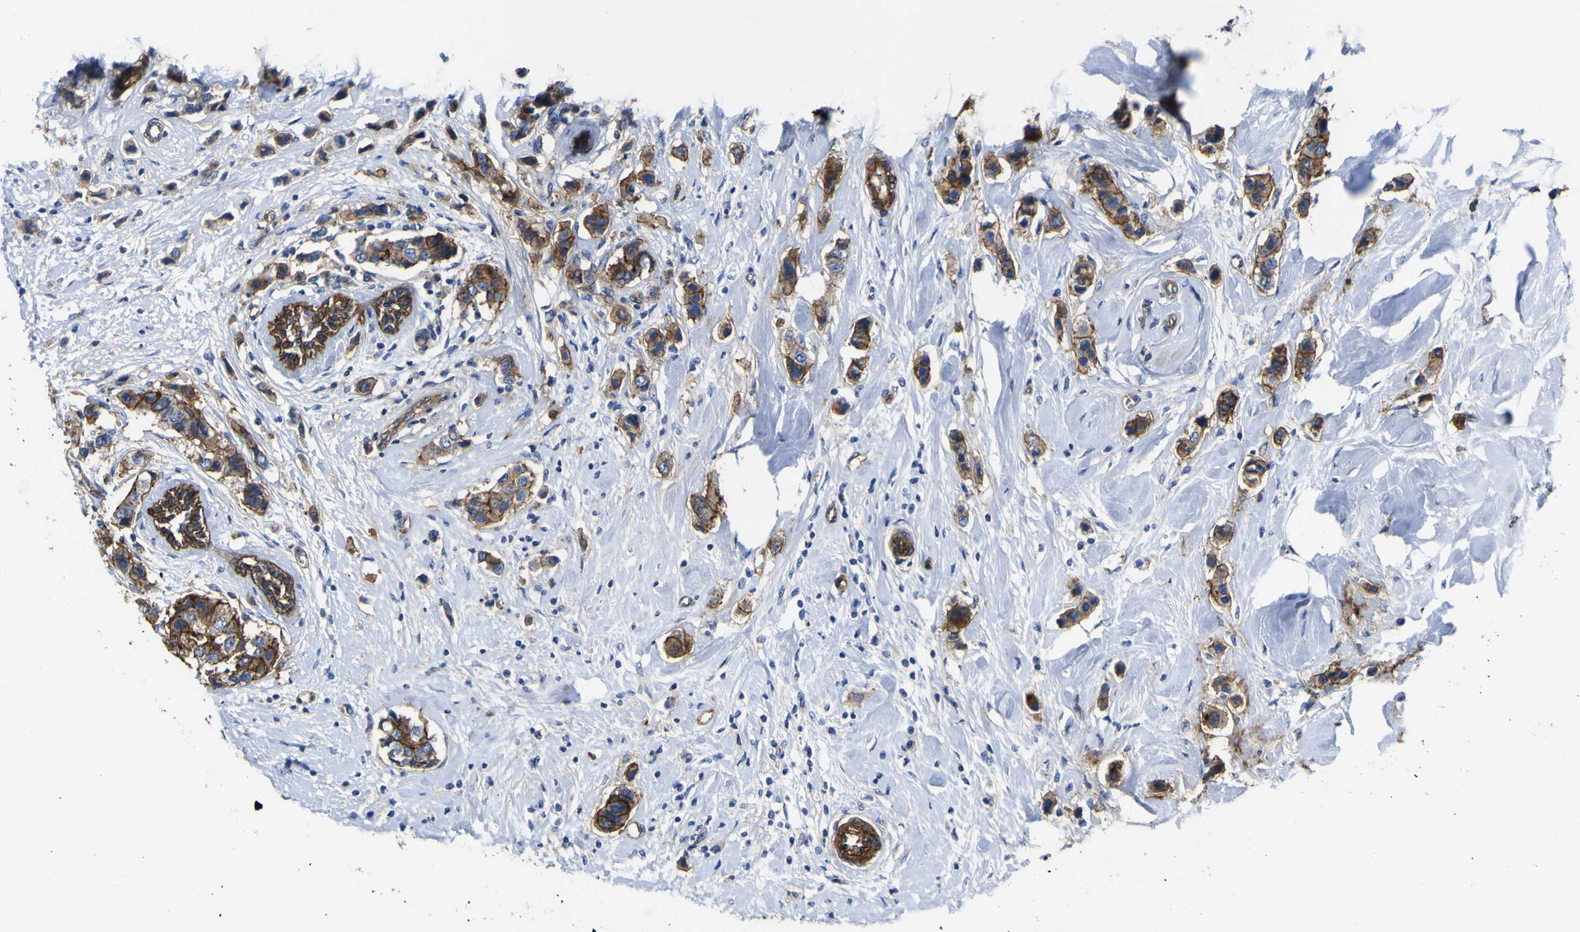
{"staining": {"intensity": "moderate", "quantity": ">75%", "location": "cytoplasmic/membranous"}, "tissue": "breast cancer", "cell_type": "Tumor cells", "image_type": "cancer", "snomed": [{"axis": "morphology", "description": "Normal tissue, NOS"}, {"axis": "morphology", "description": "Duct carcinoma"}, {"axis": "topography", "description": "Breast"}], "caption": "Approximately >75% of tumor cells in human breast cancer reveal moderate cytoplasmic/membranous protein staining as visualized by brown immunohistochemical staining.", "gene": "CD151", "patient": {"sex": "female", "age": 50}}